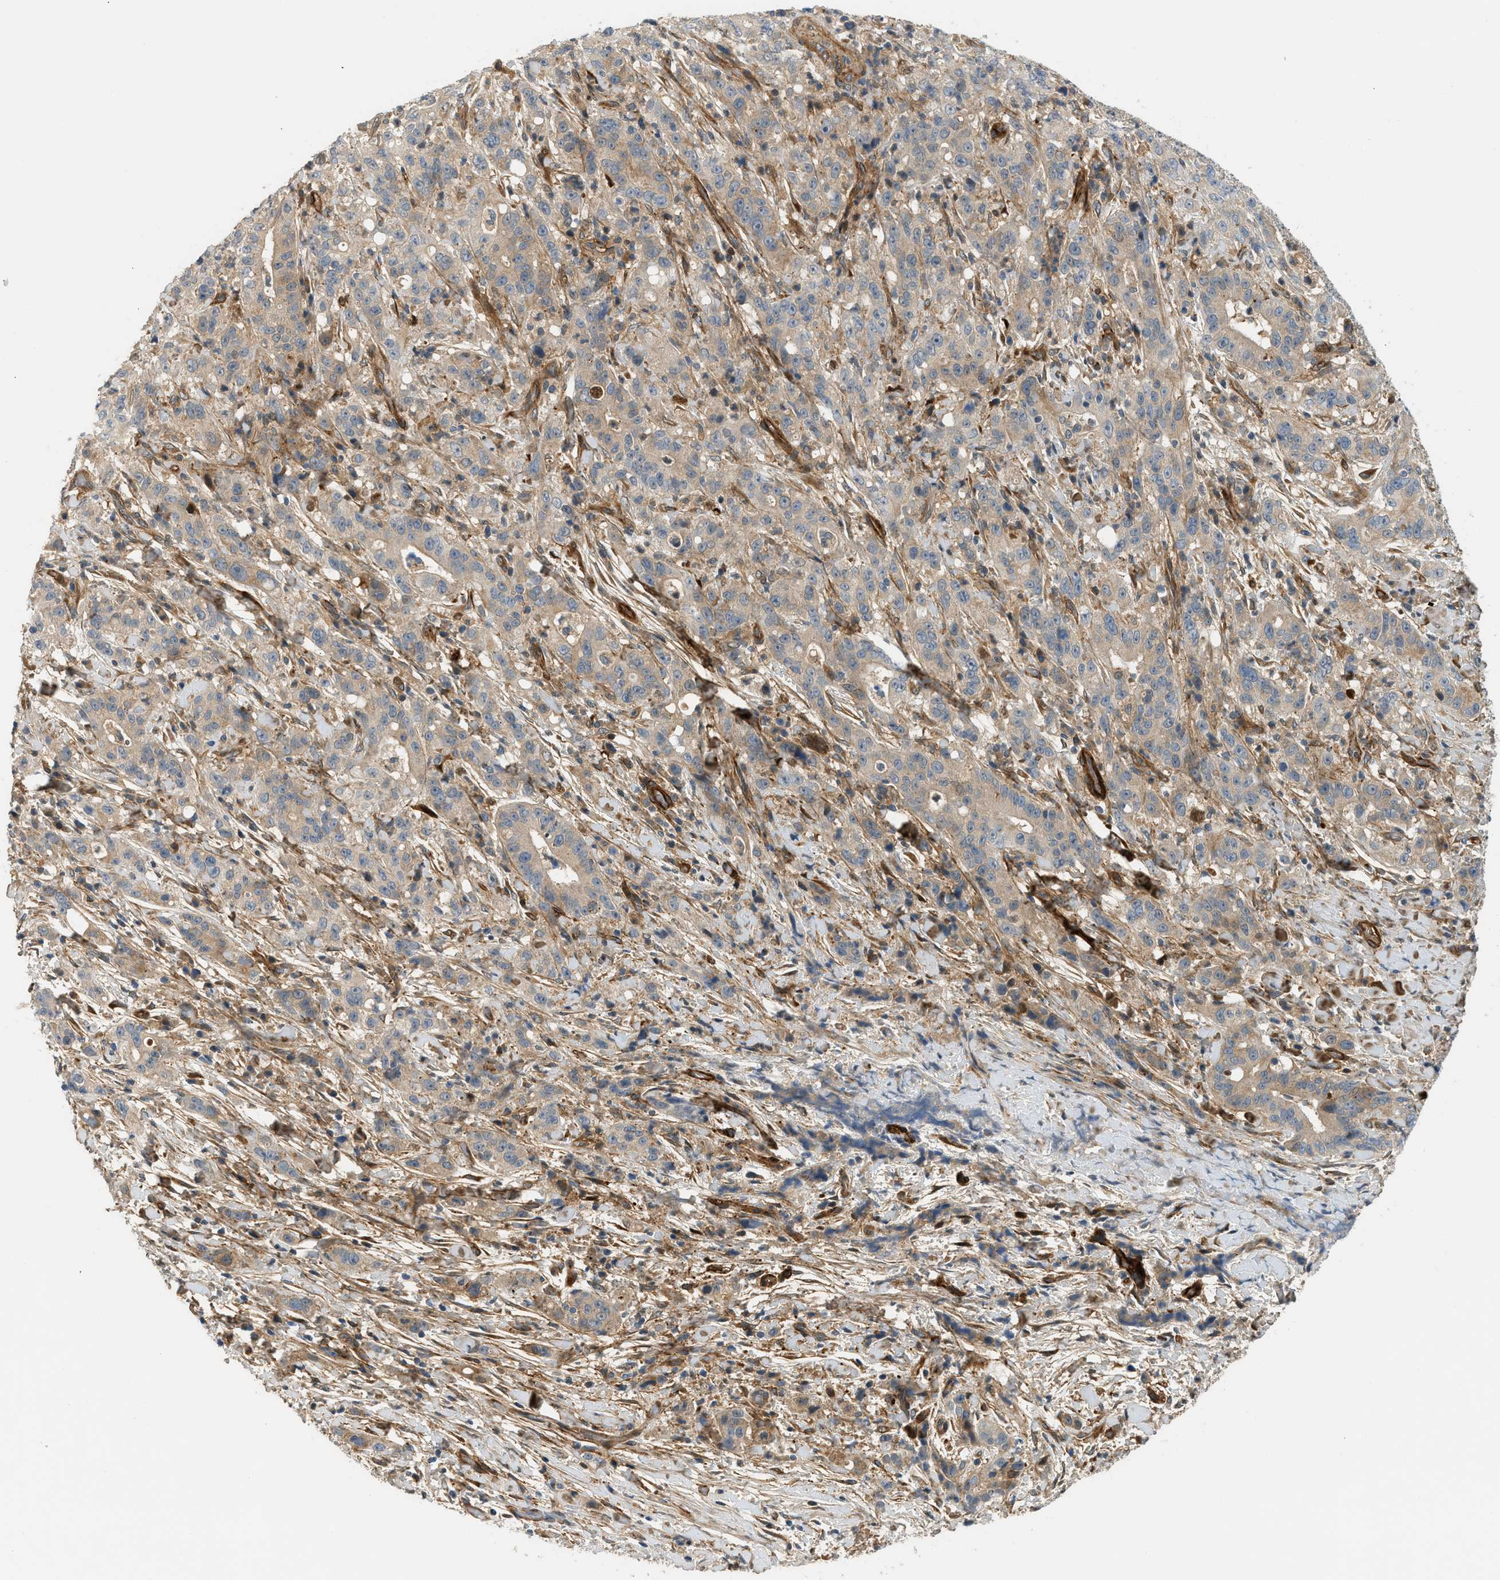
{"staining": {"intensity": "moderate", "quantity": ">75%", "location": "cytoplasmic/membranous"}, "tissue": "liver cancer", "cell_type": "Tumor cells", "image_type": "cancer", "snomed": [{"axis": "morphology", "description": "Cholangiocarcinoma"}, {"axis": "topography", "description": "Liver"}], "caption": "Immunohistochemical staining of human liver cholangiocarcinoma reveals medium levels of moderate cytoplasmic/membranous staining in about >75% of tumor cells. (IHC, brightfield microscopy, high magnification).", "gene": "EDNRA", "patient": {"sex": "female", "age": 38}}